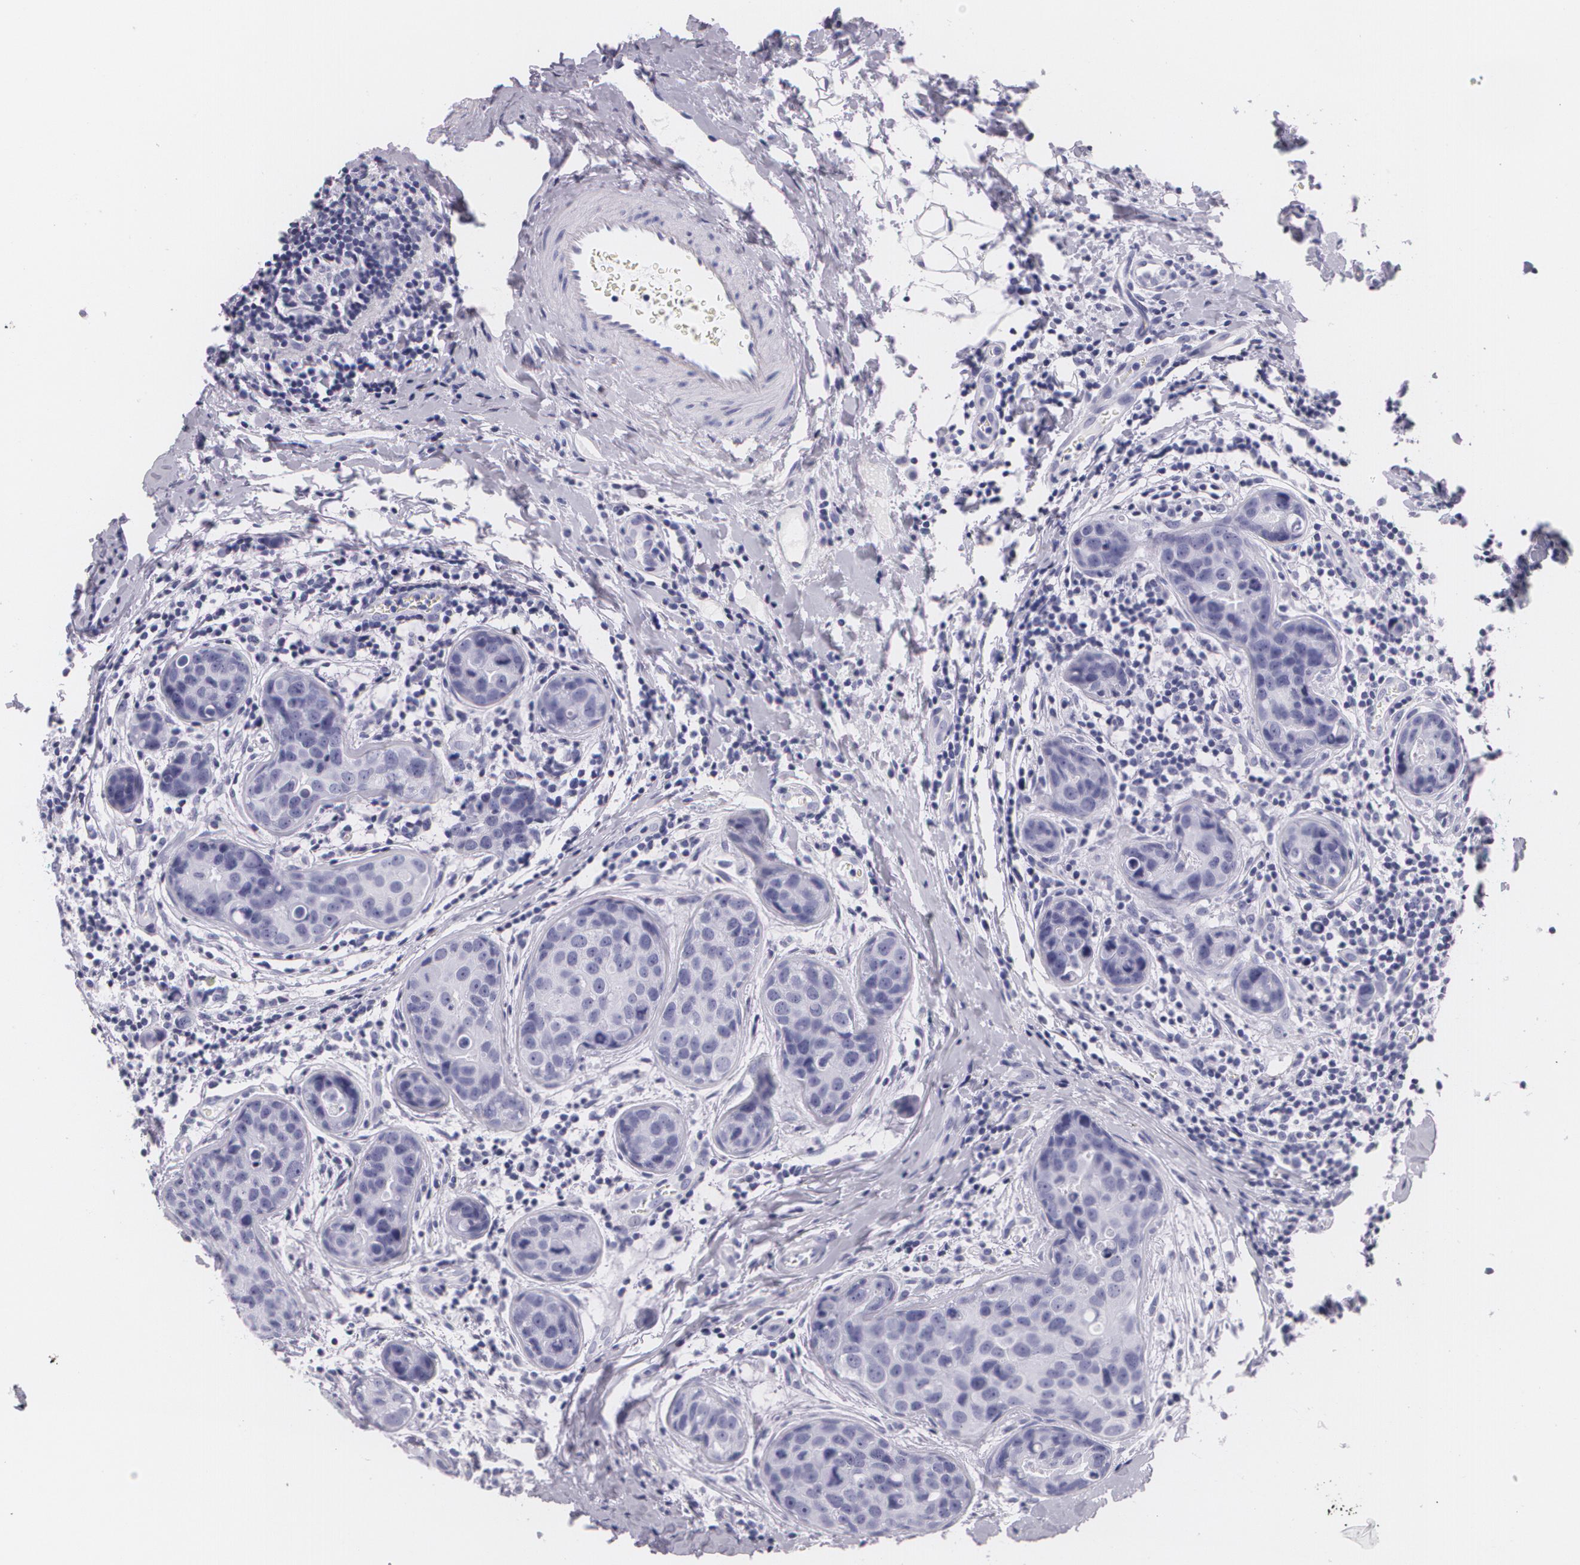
{"staining": {"intensity": "negative", "quantity": "none", "location": "none"}, "tissue": "breast cancer", "cell_type": "Tumor cells", "image_type": "cancer", "snomed": [{"axis": "morphology", "description": "Duct carcinoma"}, {"axis": "topography", "description": "Breast"}], "caption": "High power microscopy photomicrograph of an immunohistochemistry (IHC) micrograph of breast cancer, revealing no significant positivity in tumor cells.", "gene": "DLG4", "patient": {"sex": "female", "age": 24}}